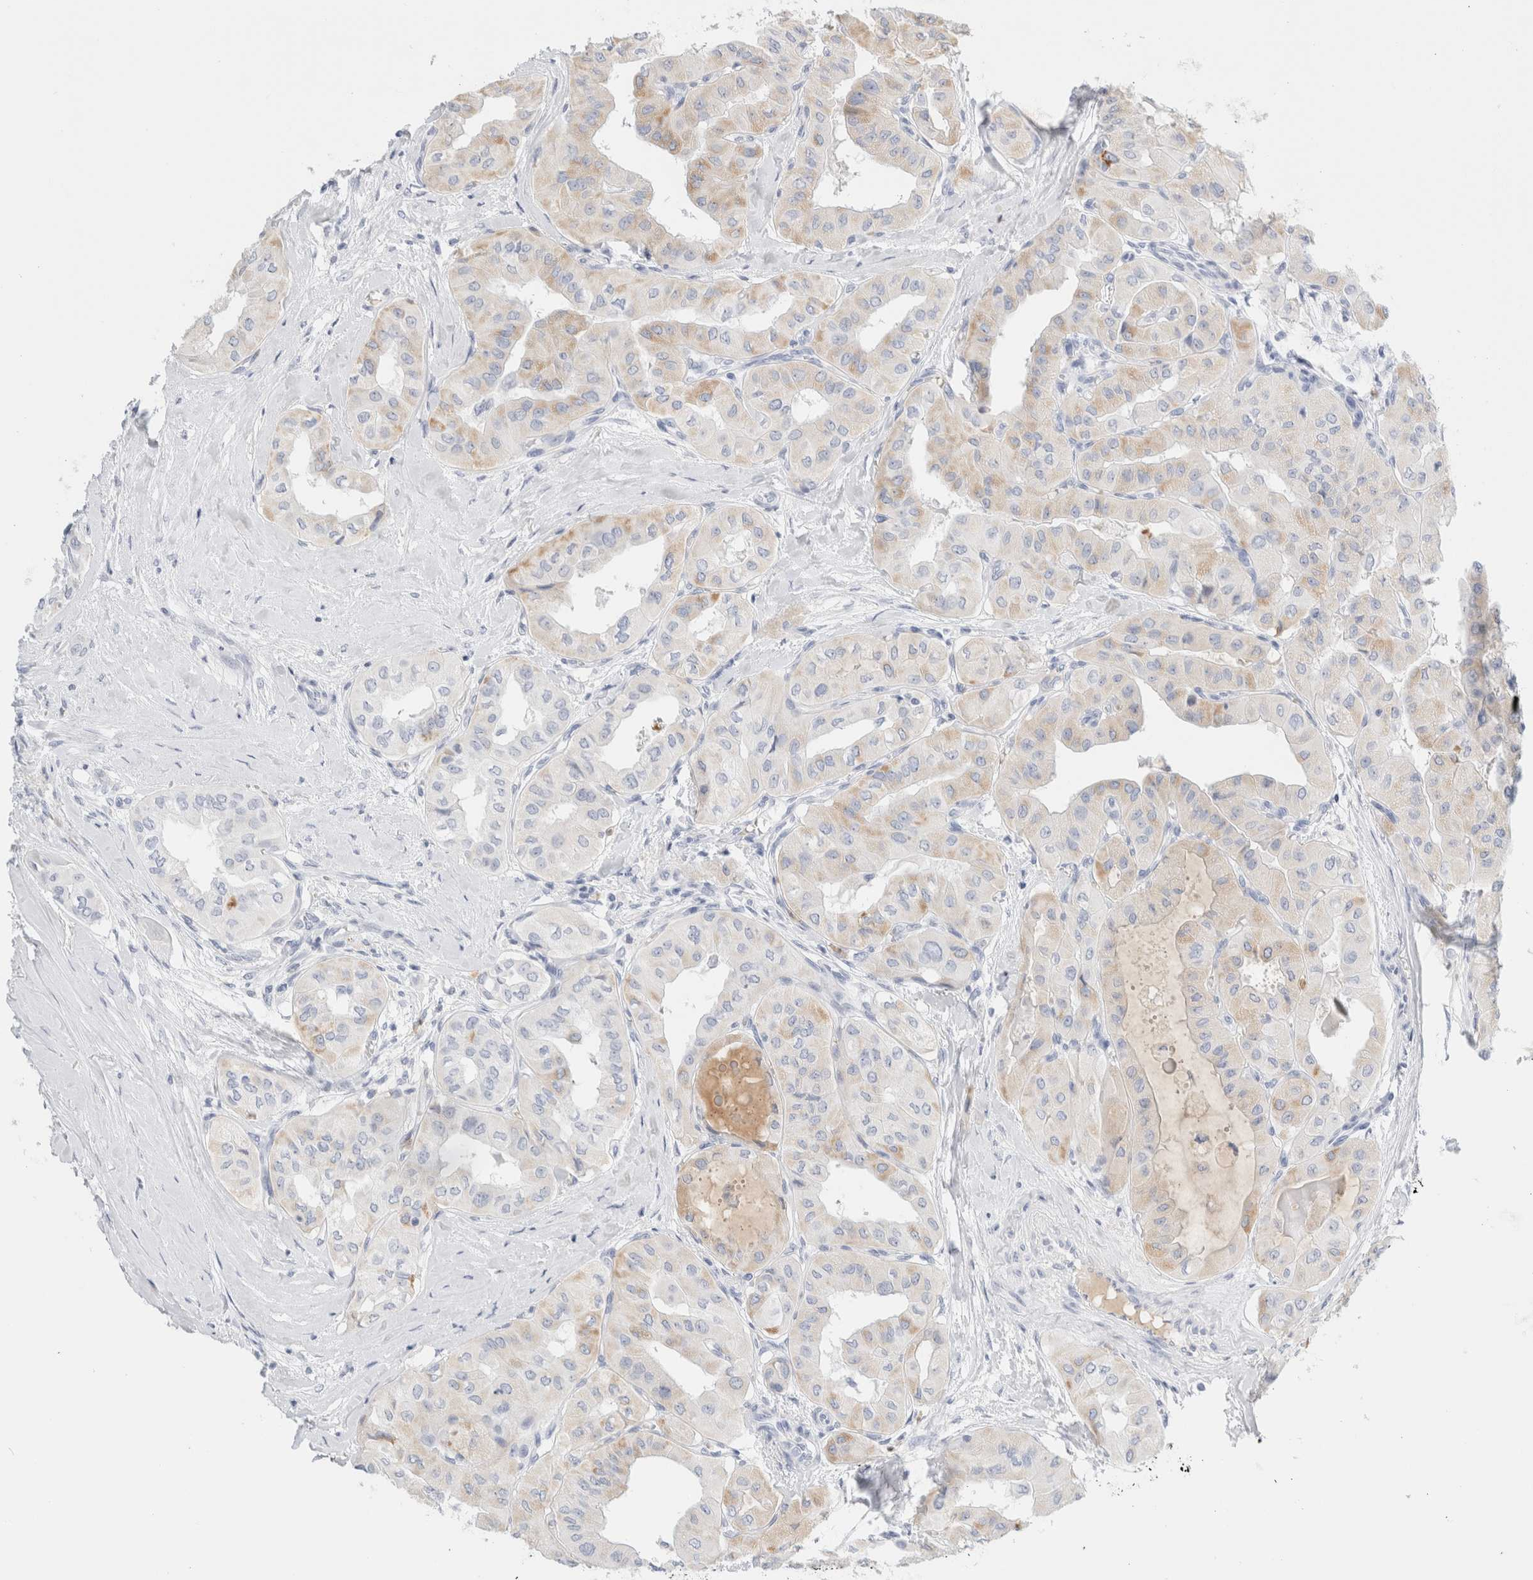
{"staining": {"intensity": "moderate", "quantity": "<25%", "location": "cytoplasmic/membranous"}, "tissue": "thyroid cancer", "cell_type": "Tumor cells", "image_type": "cancer", "snomed": [{"axis": "morphology", "description": "Papillary adenocarcinoma, NOS"}, {"axis": "topography", "description": "Thyroid gland"}], "caption": "Thyroid cancer (papillary adenocarcinoma) was stained to show a protein in brown. There is low levels of moderate cytoplasmic/membranous positivity in about <25% of tumor cells. The staining was performed using DAB to visualize the protein expression in brown, while the nuclei were stained in blue with hematoxylin (Magnification: 20x).", "gene": "ARG1", "patient": {"sex": "female", "age": 59}}